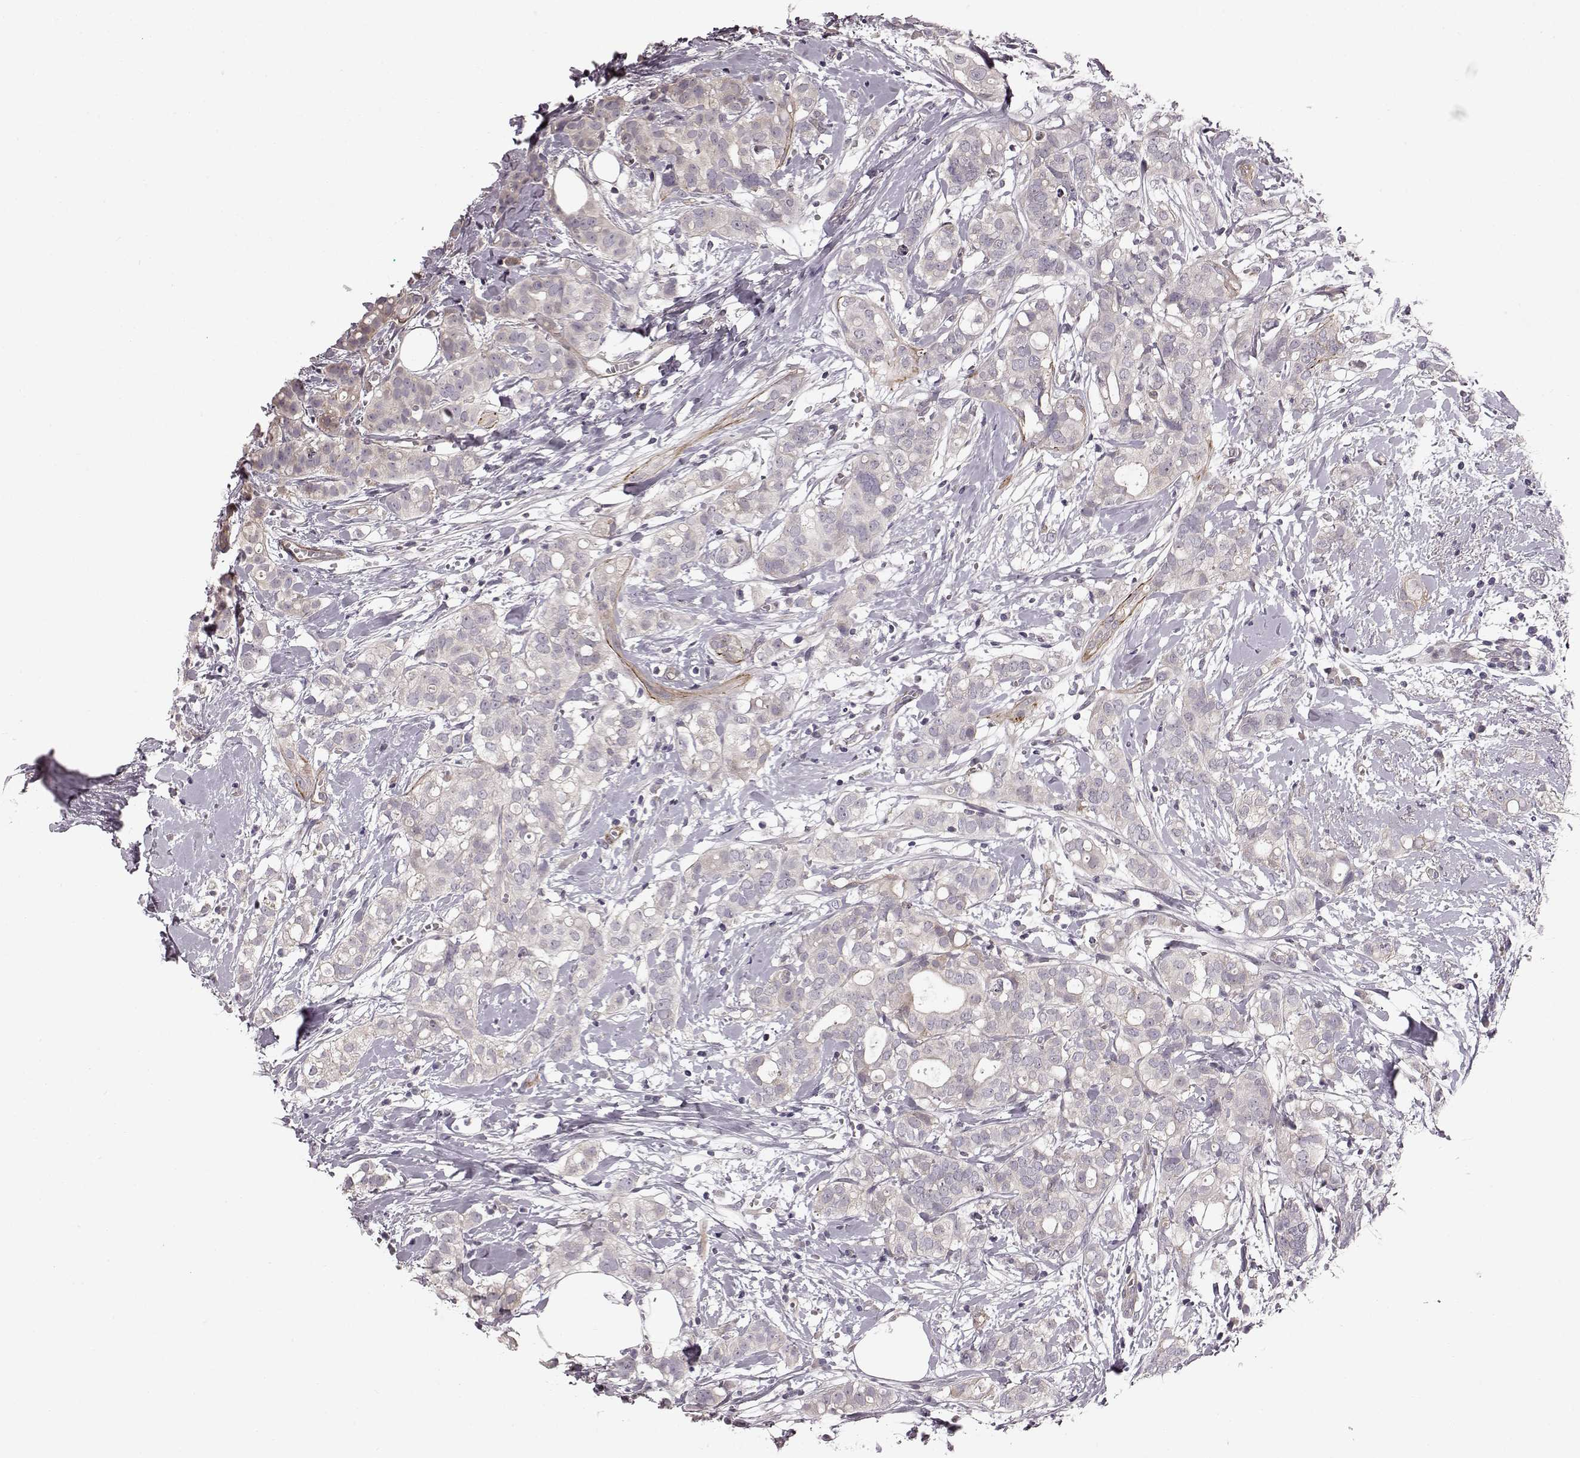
{"staining": {"intensity": "negative", "quantity": "none", "location": "none"}, "tissue": "breast cancer", "cell_type": "Tumor cells", "image_type": "cancer", "snomed": [{"axis": "morphology", "description": "Duct carcinoma"}, {"axis": "topography", "description": "Breast"}], "caption": "This is an IHC micrograph of human intraductal carcinoma (breast). There is no expression in tumor cells.", "gene": "SLC22A18", "patient": {"sex": "female", "age": 40}}